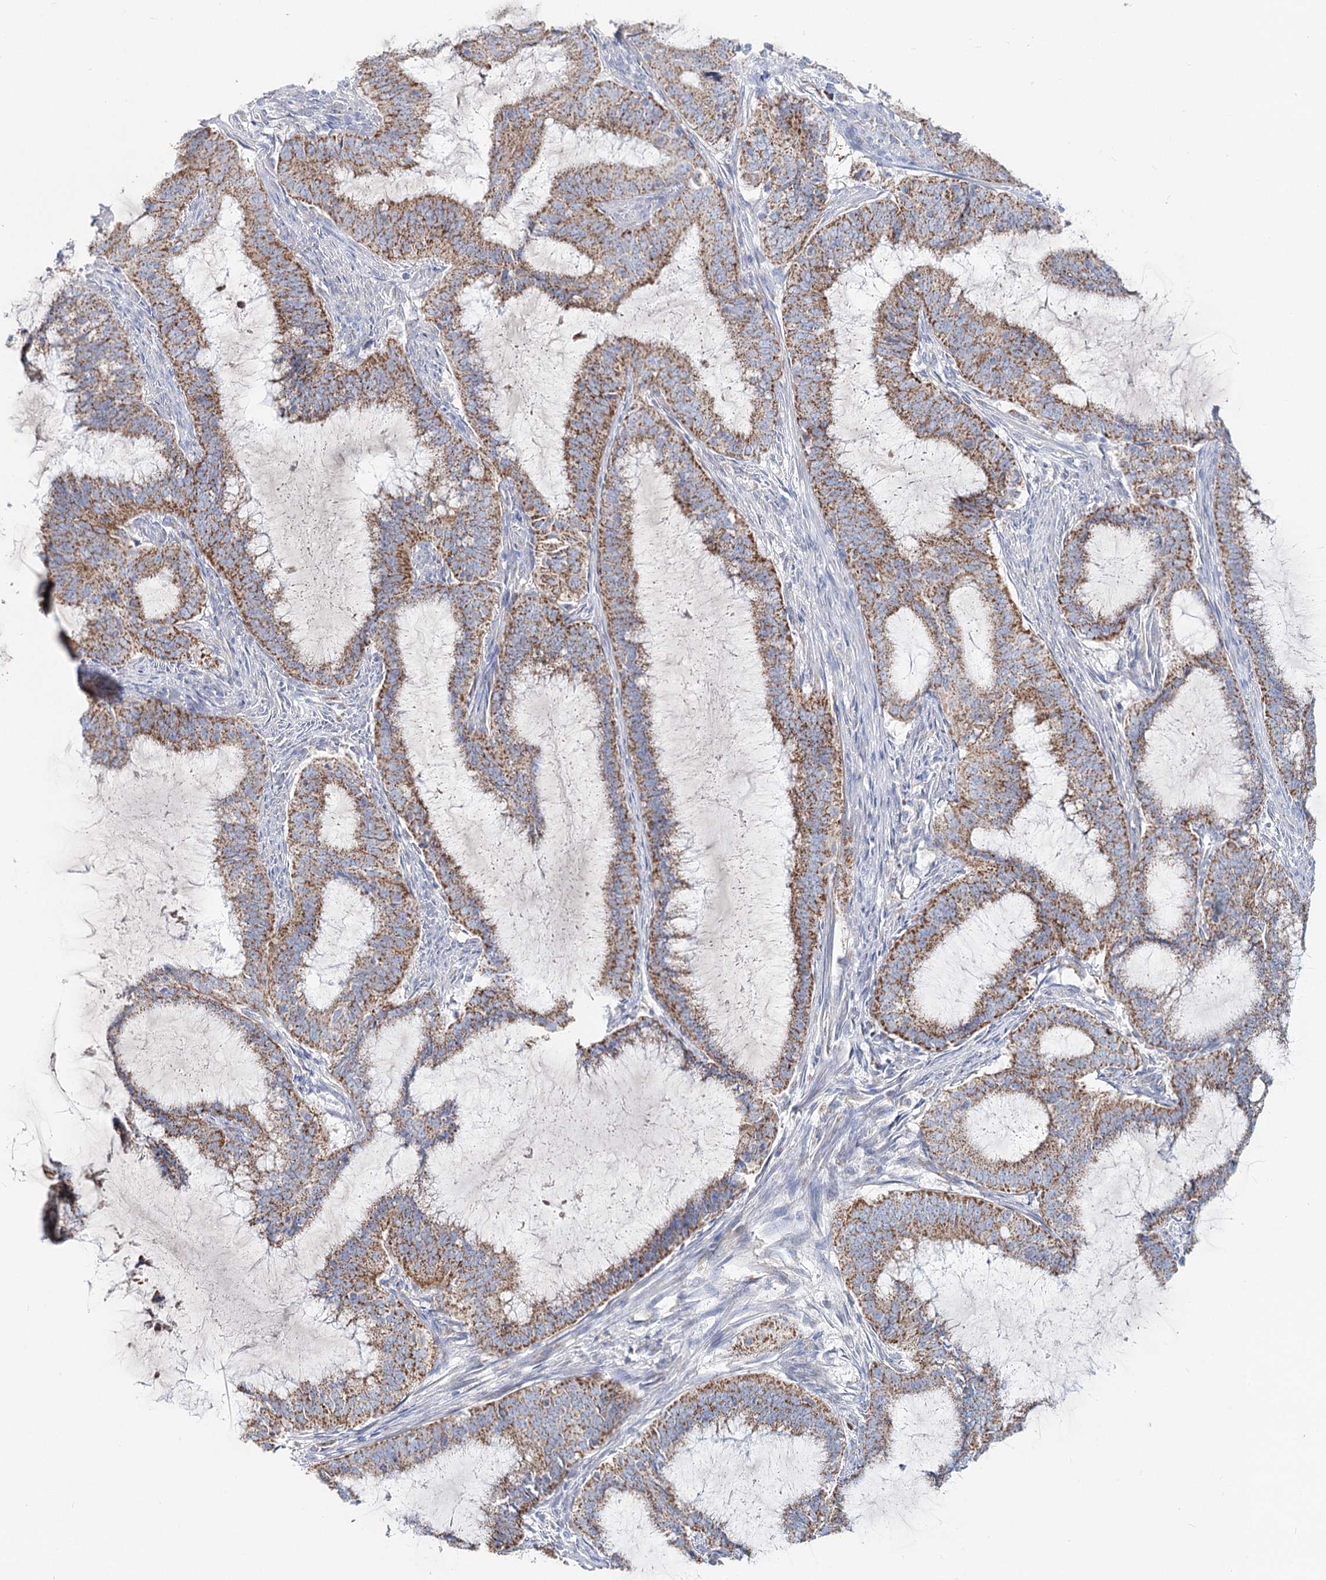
{"staining": {"intensity": "moderate", "quantity": ">75%", "location": "cytoplasmic/membranous"}, "tissue": "endometrial cancer", "cell_type": "Tumor cells", "image_type": "cancer", "snomed": [{"axis": "morphology", "description": "Adenocarcinoma, NOS"}, {"axis": "topography", "description": "Endometrium"}], "caption": "Protein expression analysis of human endometrial cancer (adenocarcinoma) reveals moderate cytoplasmic/membranous expression in approximately >75% of tumor cells.", "gene": "MCCC2", "patient": {"sex": "female", "age": 51}}